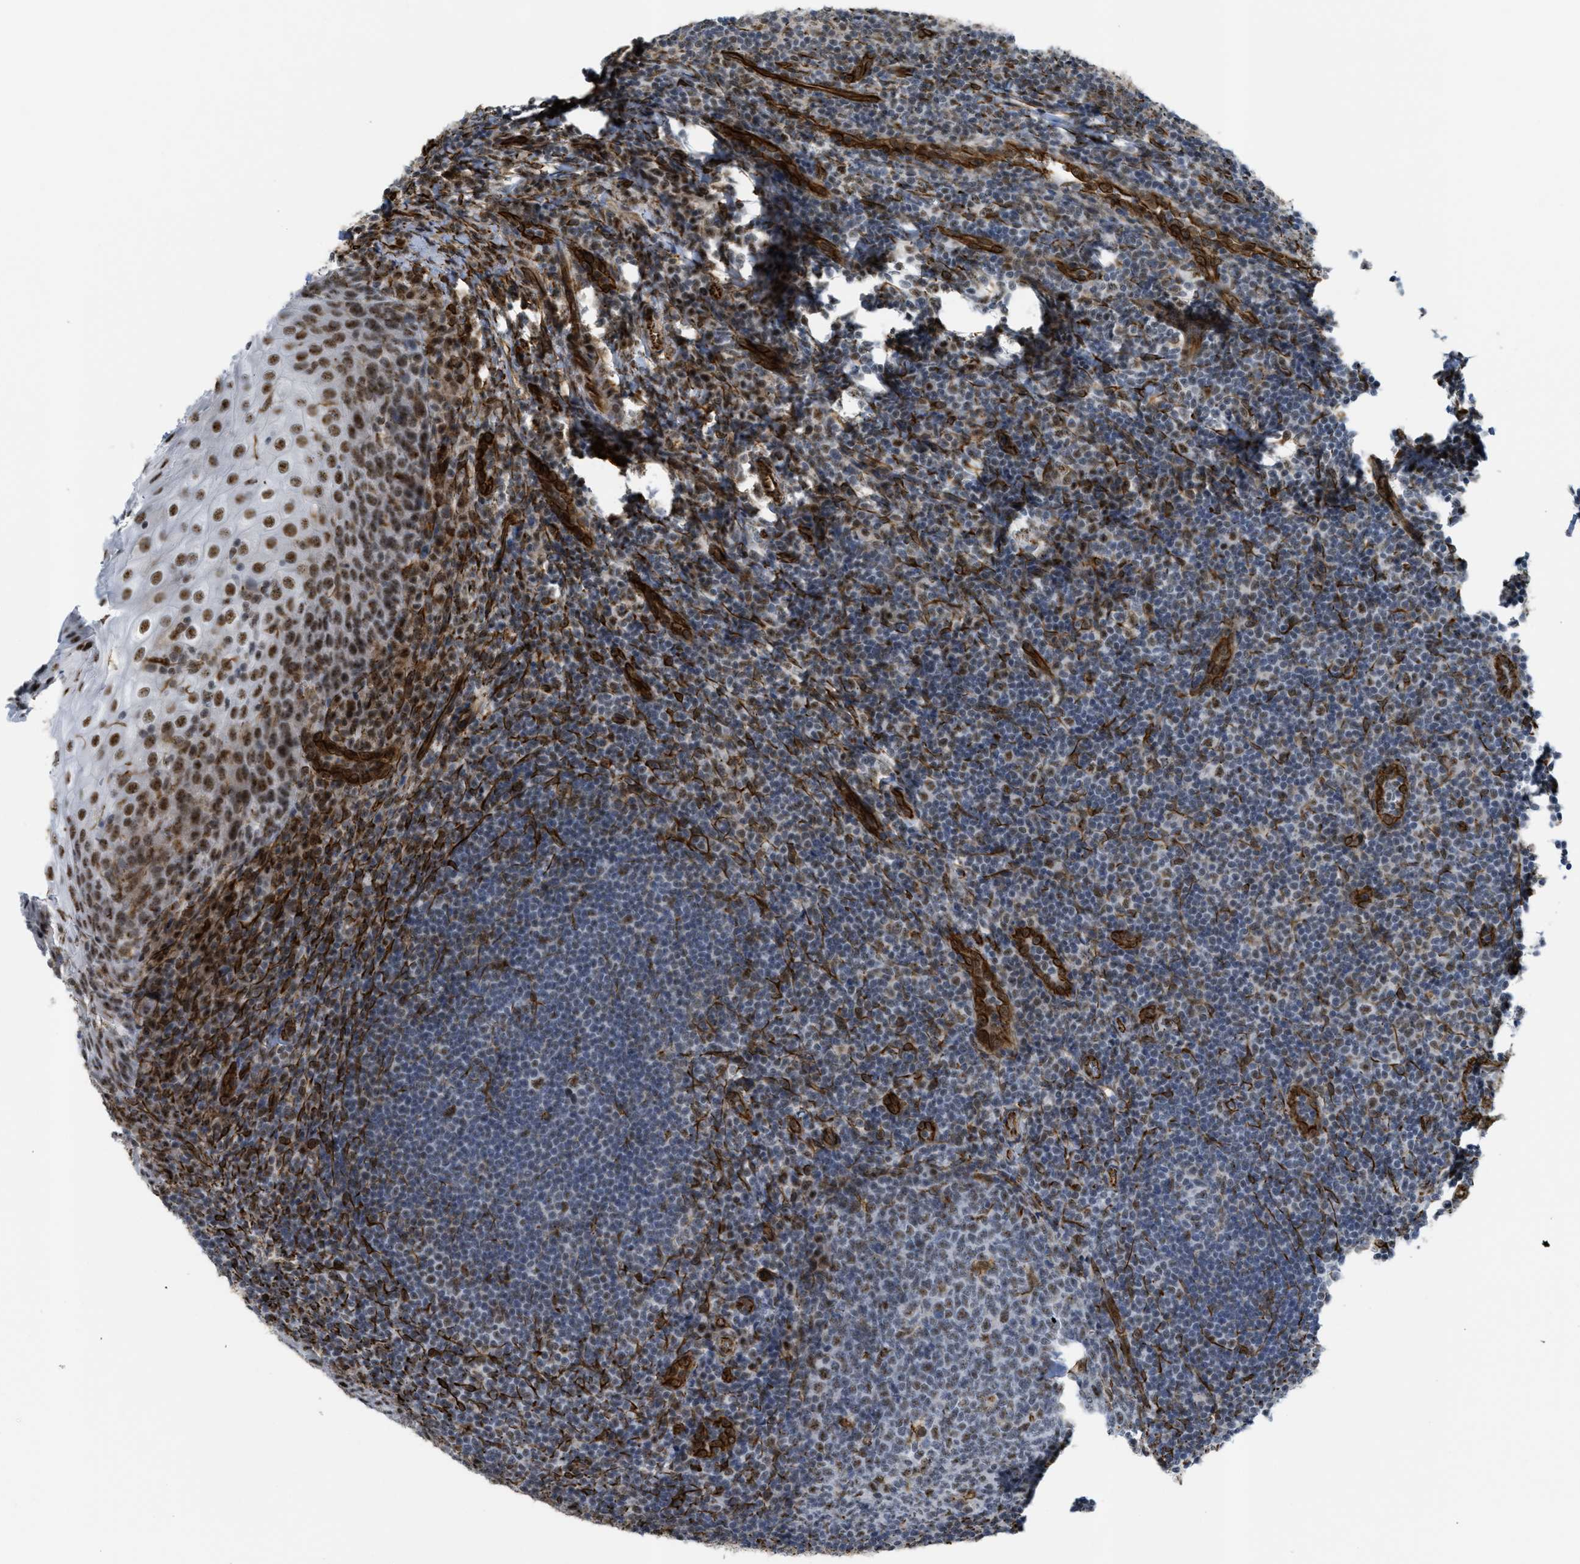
{"staining": {"intensity": "moderate", "quantity": "<25%", "location": "nuclear"}, "tissue": "tonsil", "cell_type": "Germinal center cells", "image_type": "normal", "snomed": [{"axis": "morphology", "description": "Normal tissue, NOS"}, {"axis": "topography", "description": "Tonsil"}], "caption": "High-magnification brightfield microscopy of unremarkable tonsil stained with DAB (brown) and counterstained with hematoxylin (blue). germinal center cells exhibit moderate nuclear staining is present in about<25% of cells. Nuclei are stained in blue.", "gene": "LRRC8B", "patient": {"sex": "male", "age": 37}}